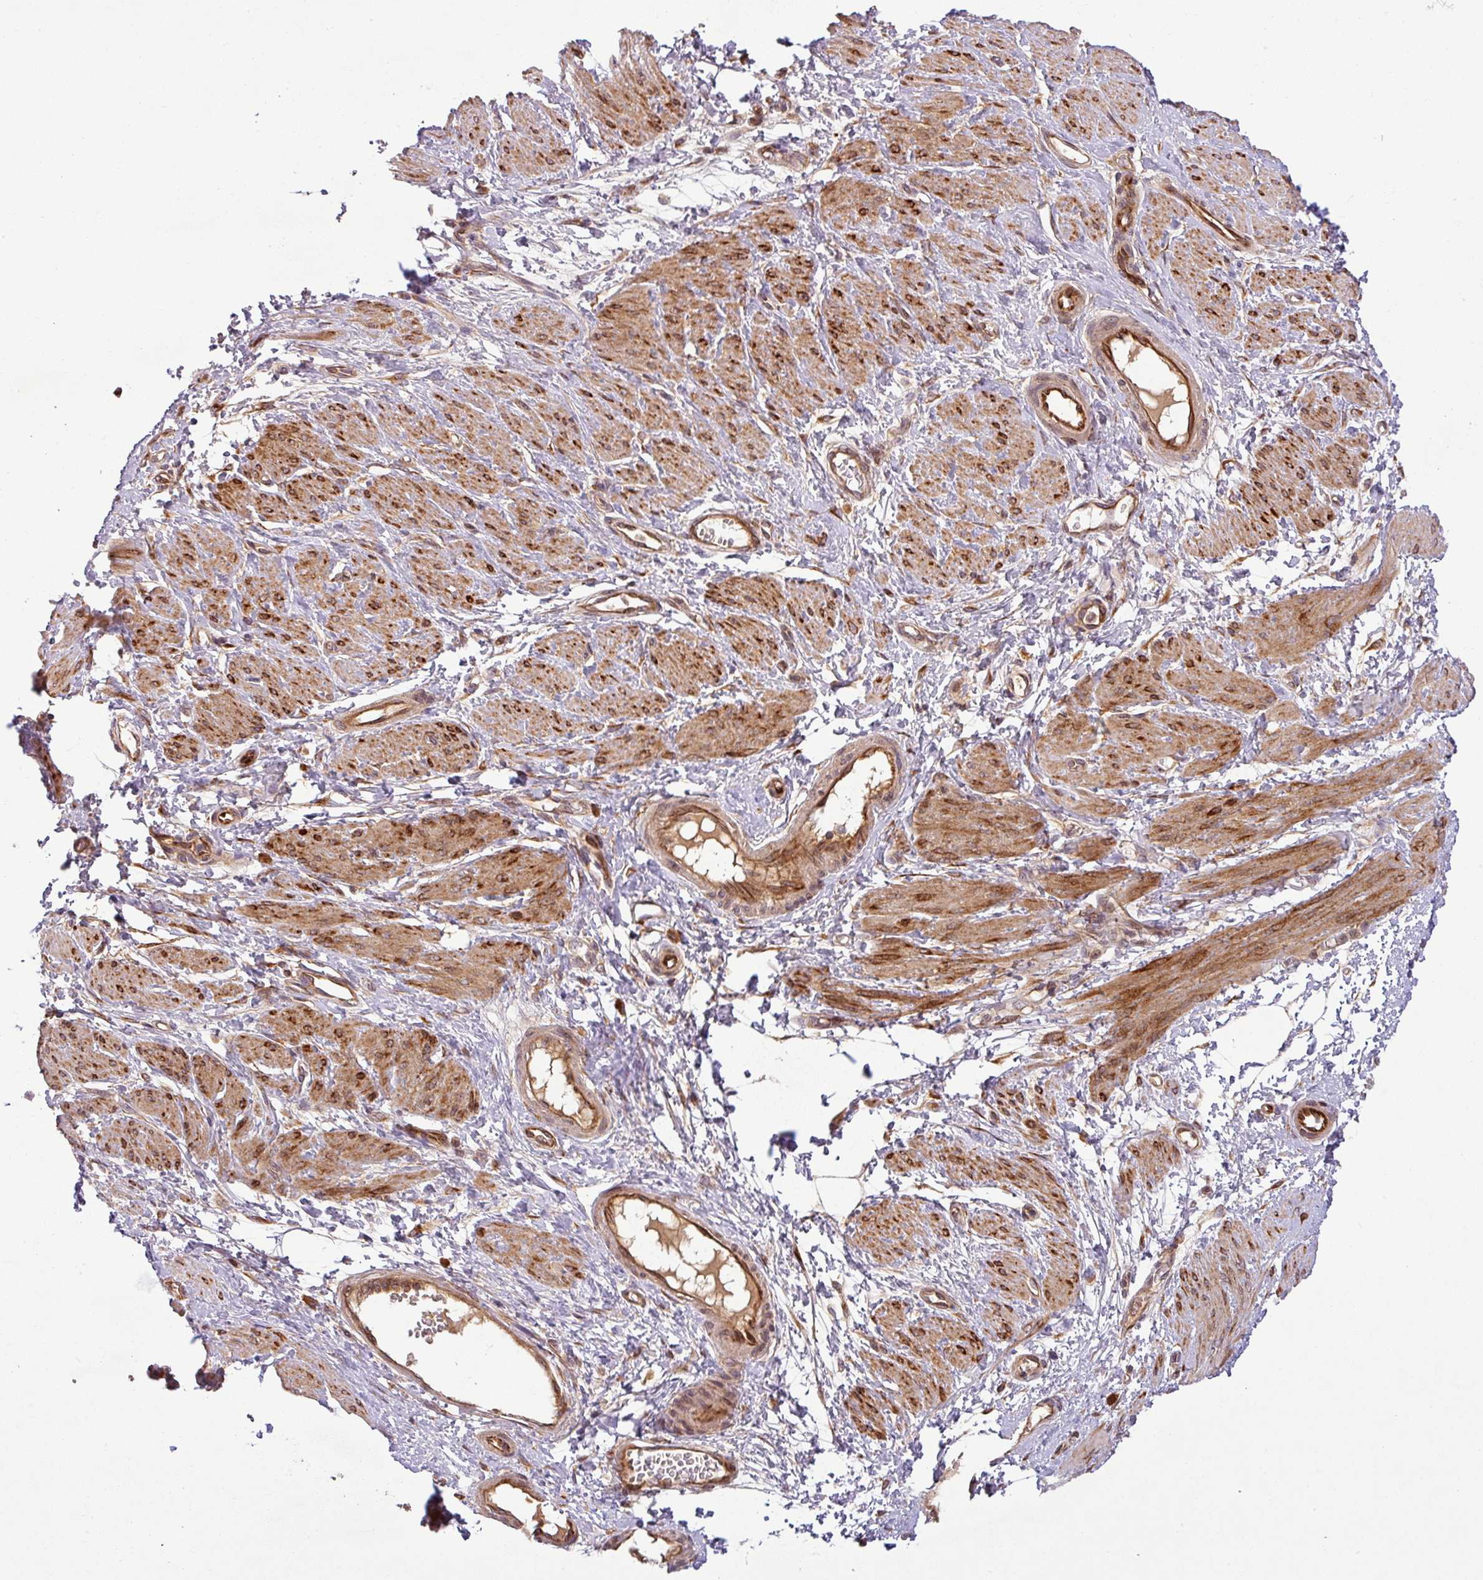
{"staining": {"intensity": "strong", "quantity": ">75%", "location": "cytoplasmic/membranous"}, "tissue": "smooth muscle", "cell_type": "Smooth muscle cells", "image_type": "normal", "snomed": [{"axis": "morphology", "description": "Normal tissue, NOS"}, {"axis": "topography", "description": "Smooth muscle"}, {"axis": "topography", "description": "Uterus"}], "caption": "Smooth muscle cells reveal strong cytoplasmic/membranous positivity in about >75% of cells in unremarkable smooth muscle.", "gene": "ART1", "patient": {"sex": "female", "age": 39}}